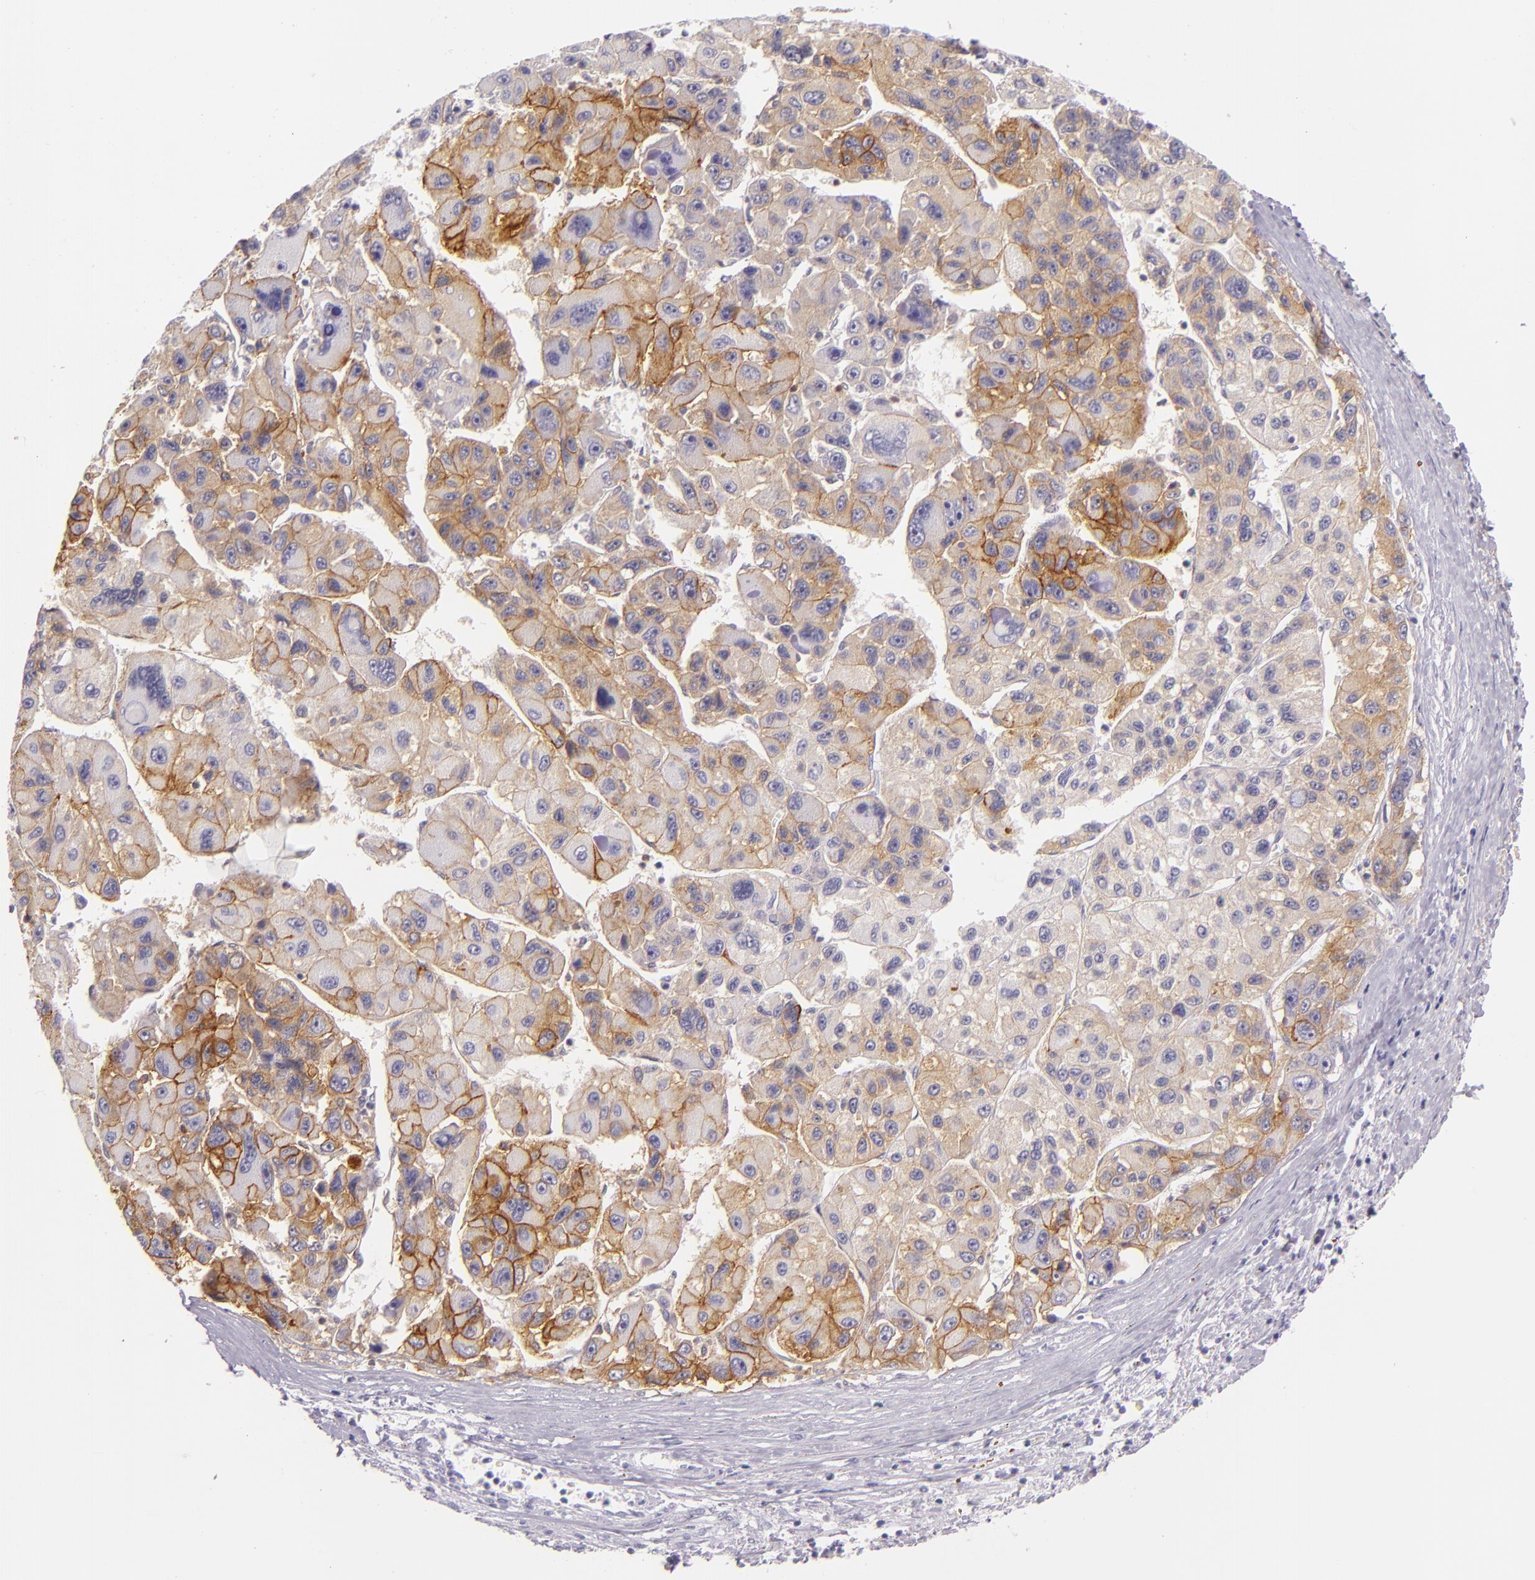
{"staining": {"intensity": "moderate", "quantity": "25%-75%", "location": "cytoplasmic/membranous"}, "tissue": "liver cancer", "cell_type": "Tumor cells", "image_type": "cancer", "snomed": [{"axis": "morphology", "description": "Carcinoma, Hepatocellular, NOS"}, {"axis": "topography", "description": "Liver"}], "caption": "Brown immunohistochemical staining in human liver hepatocellular carcinoma shows moderate cytoplasmic/membranous staining in approximately 25%-75% of tumor cells. (brown staining indicates protein expression, while blue staining denotes nuclei).", "gene": "CEACAM1", "patient": {"sex": "male", "age": 64}}